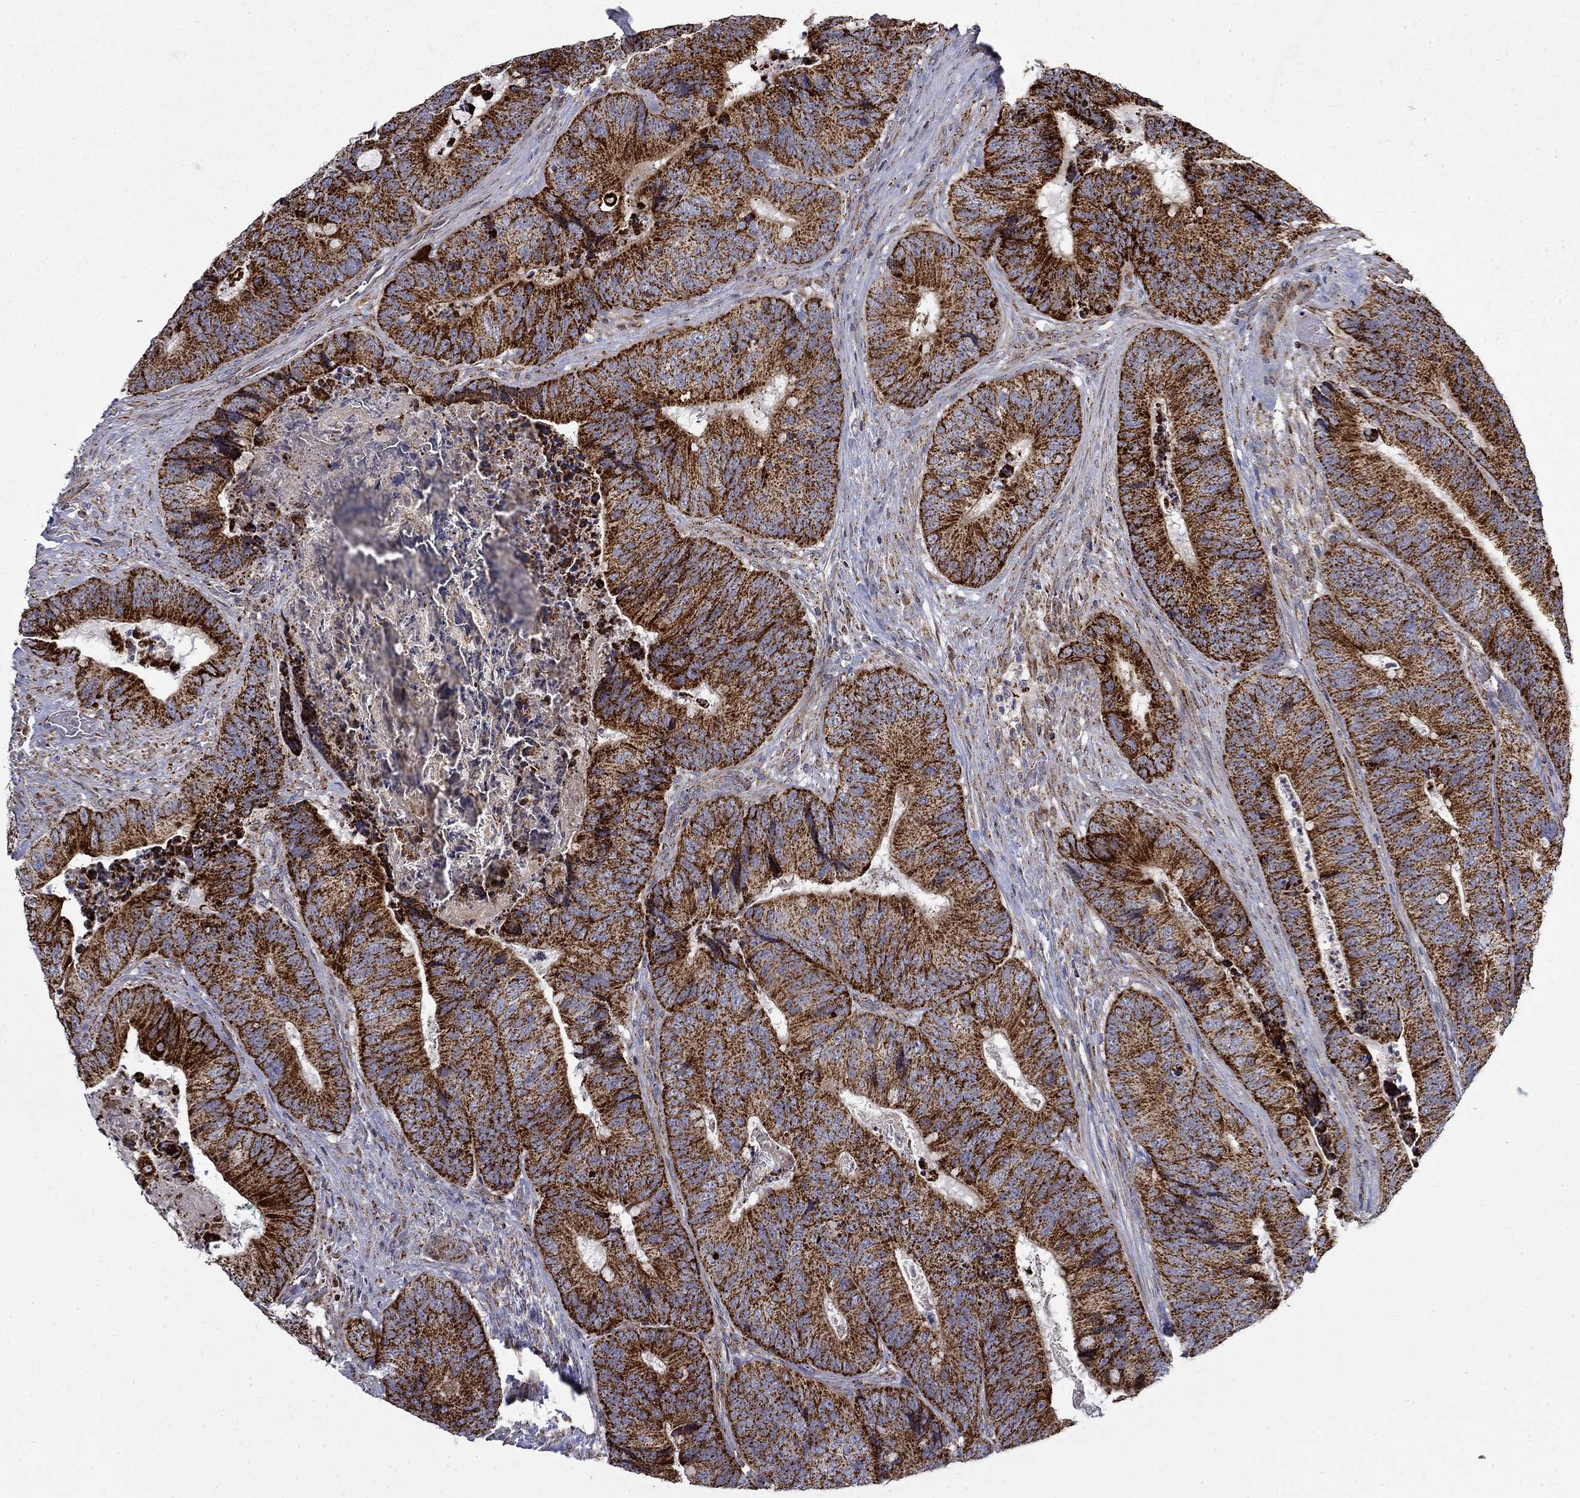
{"staining": {"intensity": "strong", "quantity": ">75%", "location": "cytoplasmic/membranous"}, "tissue": "colorectal cancer", "cell_type": "Tumor cells", "image_type": "cancer", "snomed": [{"axis": "morphology", "description": "Adenocarcinoma, NOS"}, {"axis": "topography", "description": "Colon"}], "caption": "A brown stain labels strong cytoplasmic/membranous staining of a protein in adenocarcinoma (colorectal) tumor cells.", "gene": "PCBP3", "patient": {"sex": "male", "age": 84}}